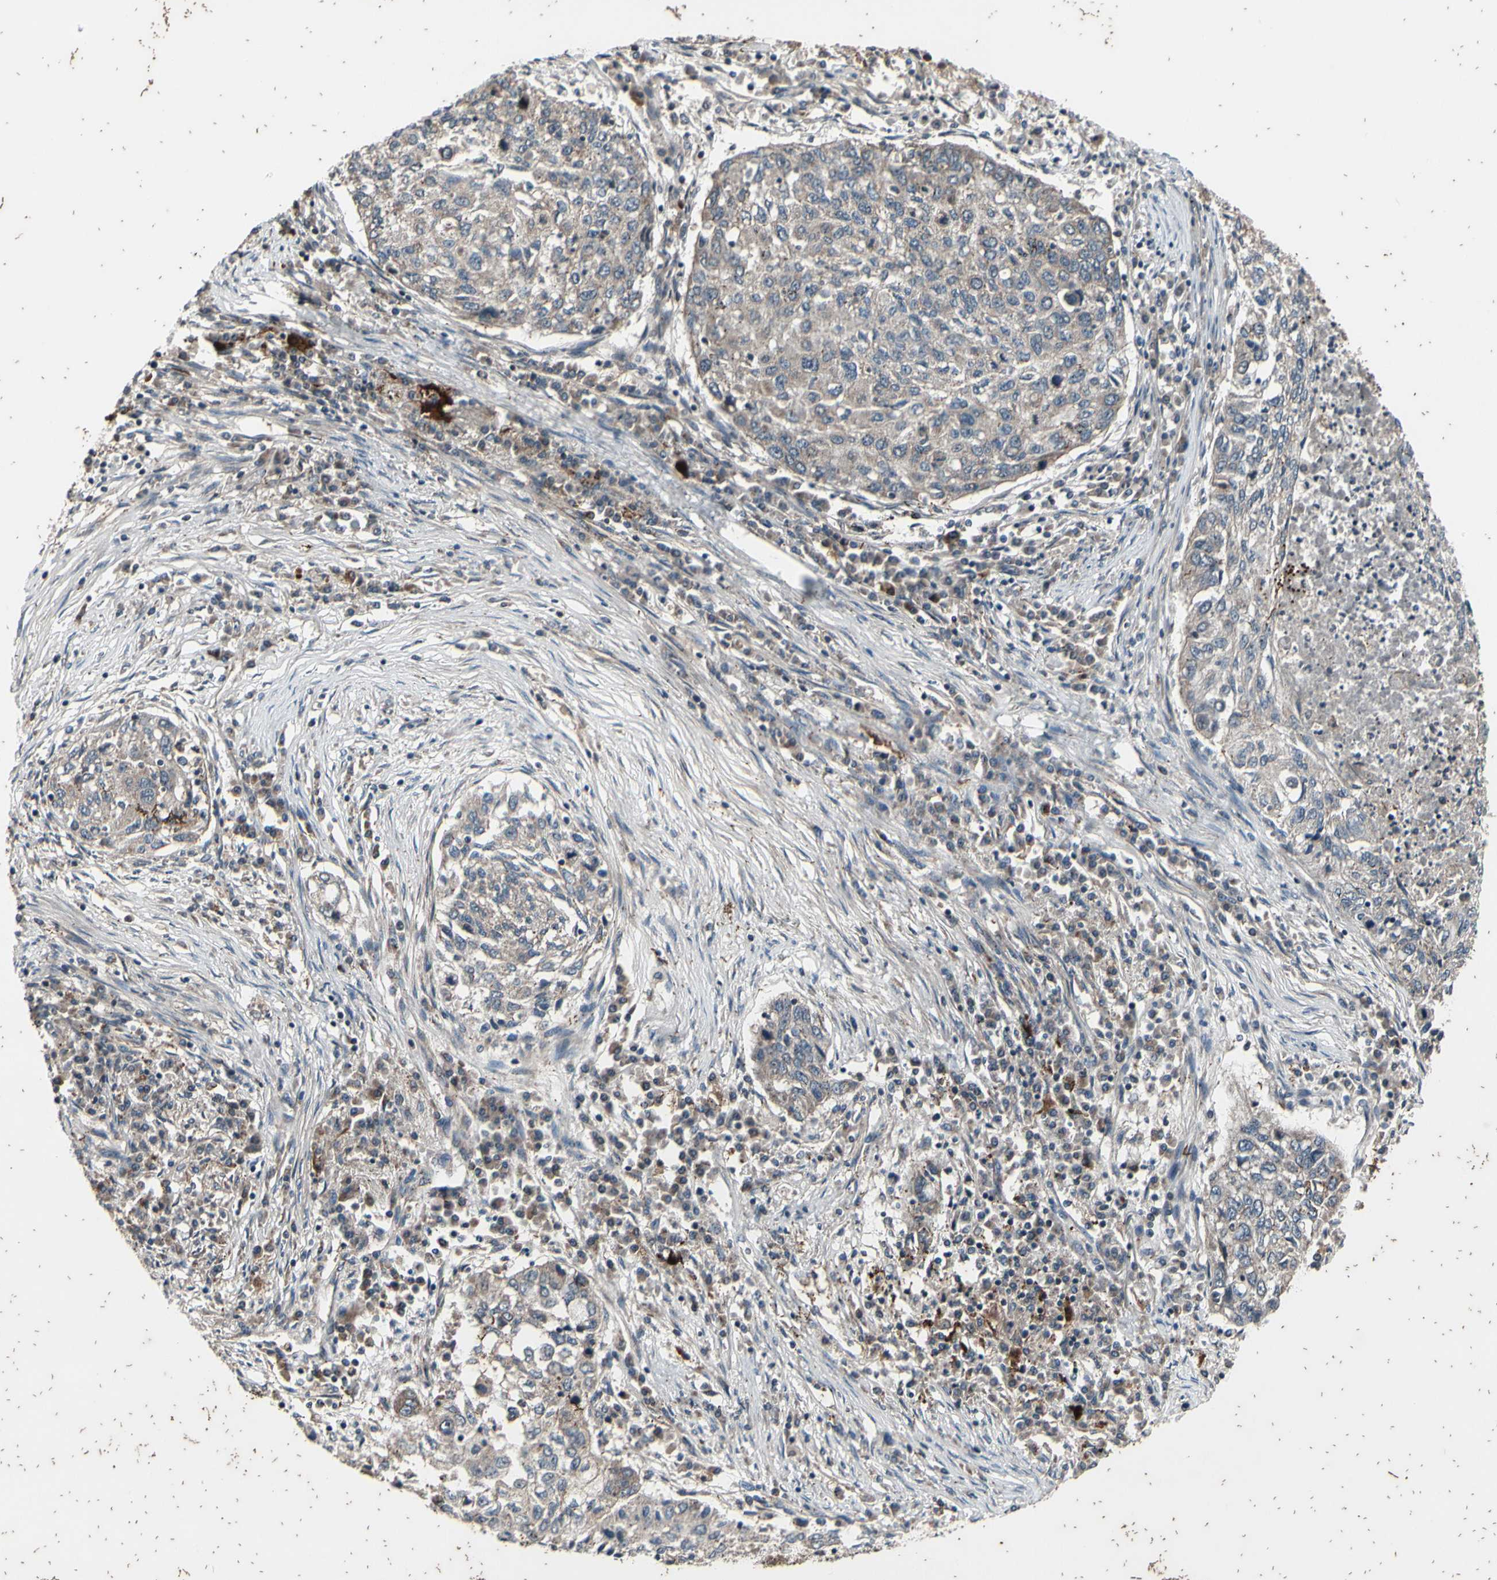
{"staining": {"intensity": "weak", "quantity": ">75%", "location": "cytoplasmic/membranous"}, "tissue": "lung cancer", "cell_type": "Tumor cells", "image_type": "cancer", "snomed": [{"axis": "morphology", "description": "Squamous cell carcinoma, NOS"}, {"axis": "topography", "description": "Lung"}], "caption": "Protein expression analysis of human squamous cell carcinoma (lung) reveals weak cytoplasmic/membranous expression in about >75% of tumor cells.", "gene": "MBTPS2", "patient": {"sex": "female", "age": 63}}